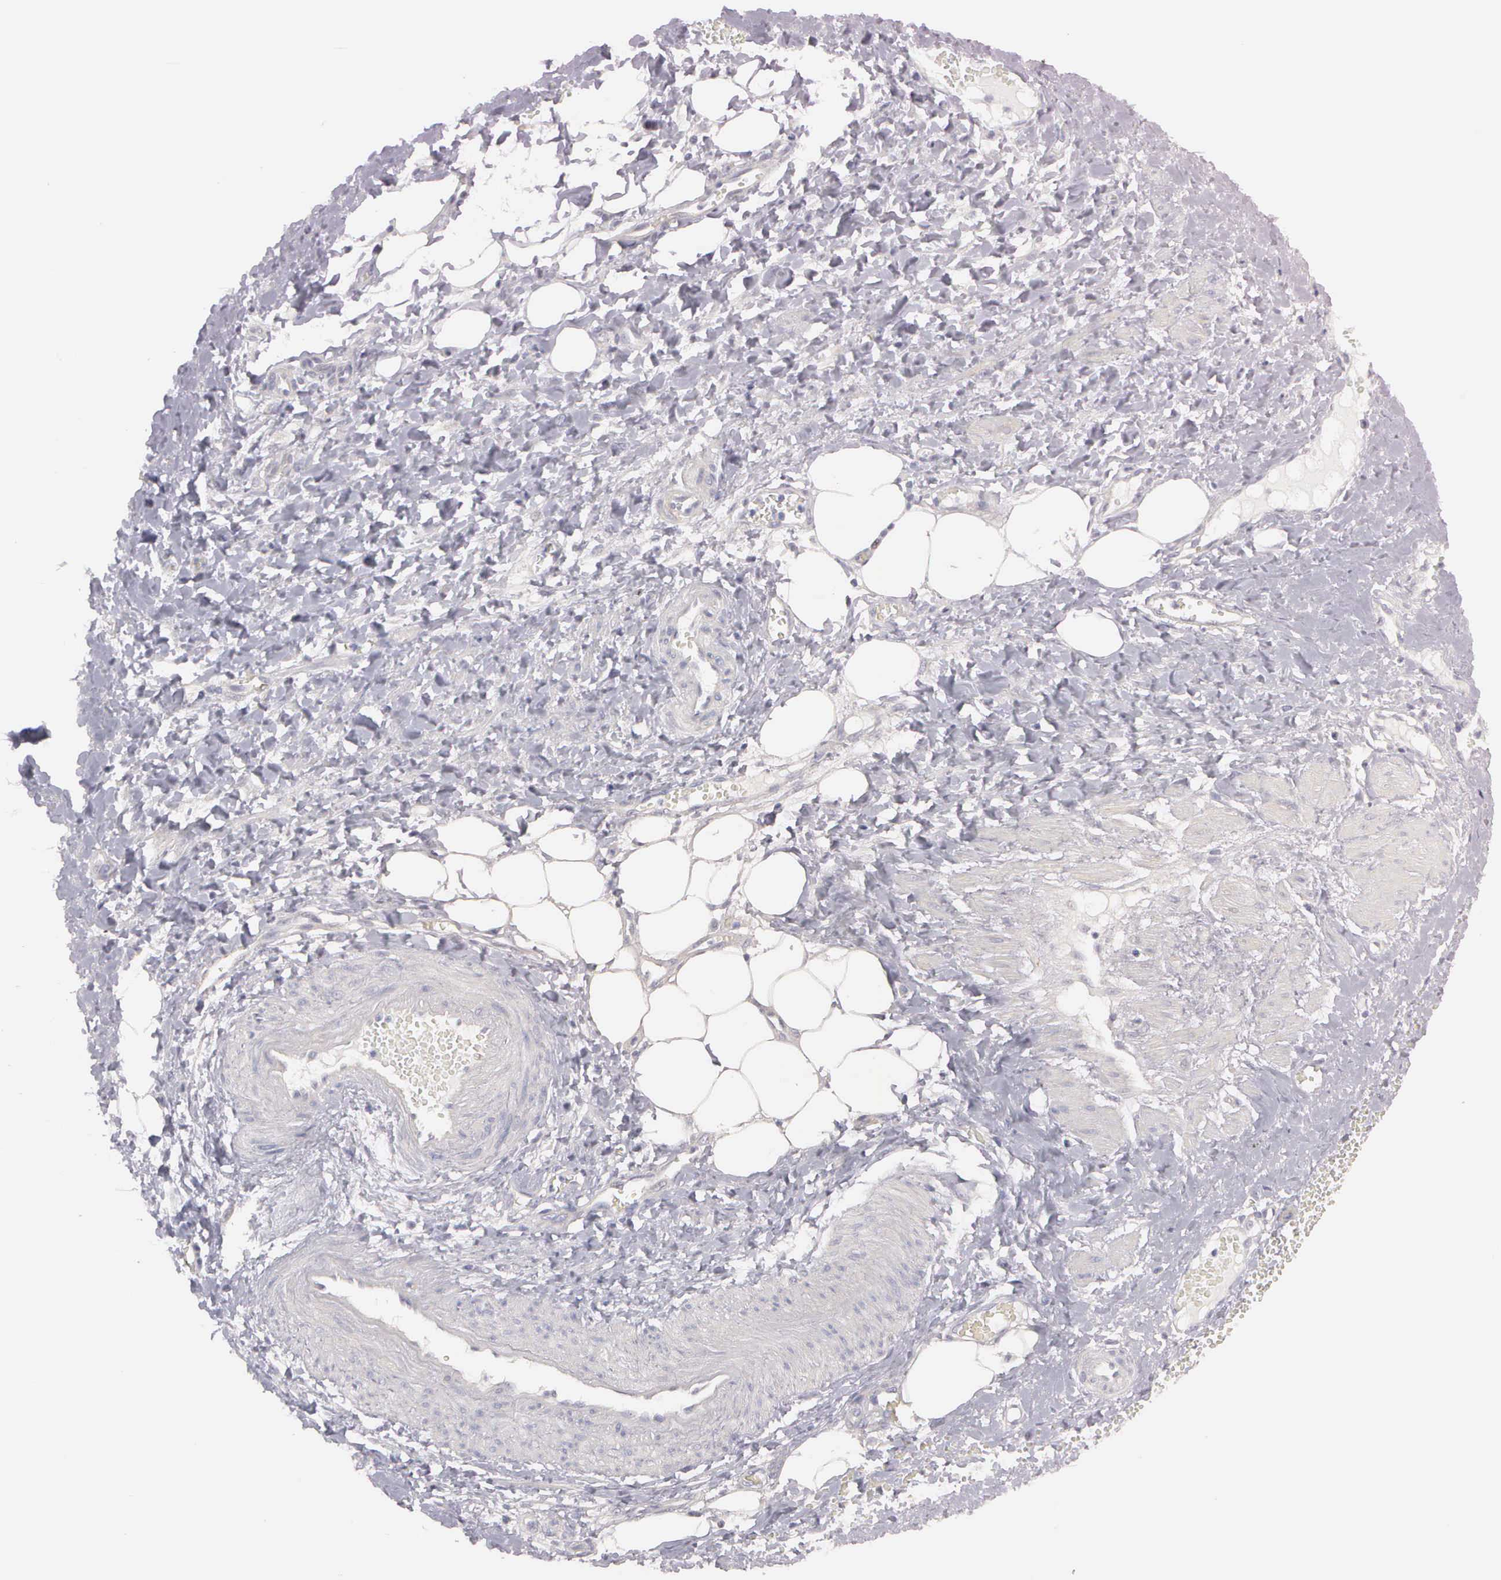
{"staining": {"intensity": "negative", "quantity": "none", "location": "none"}, "tissue": "smooth muscle", "cell_type": "Smooth muscle cells", "image_type": "normal", "snomed": [{"axis": "morphology", "description": "Normal tissue, NOS"}, {"axis": "topography", "description": "Uterus"}], "caption": "Immunohistochemical staining of unremarkable smooth muscle demonstrates no significant staining in smooth muscle cells. (DAB (3,3'-diaminobenzidine) immunohistochemistry with hematoxylin counter stain).", "gene": "CEP170B", "patient": {"sex": "female", "age": 56}}